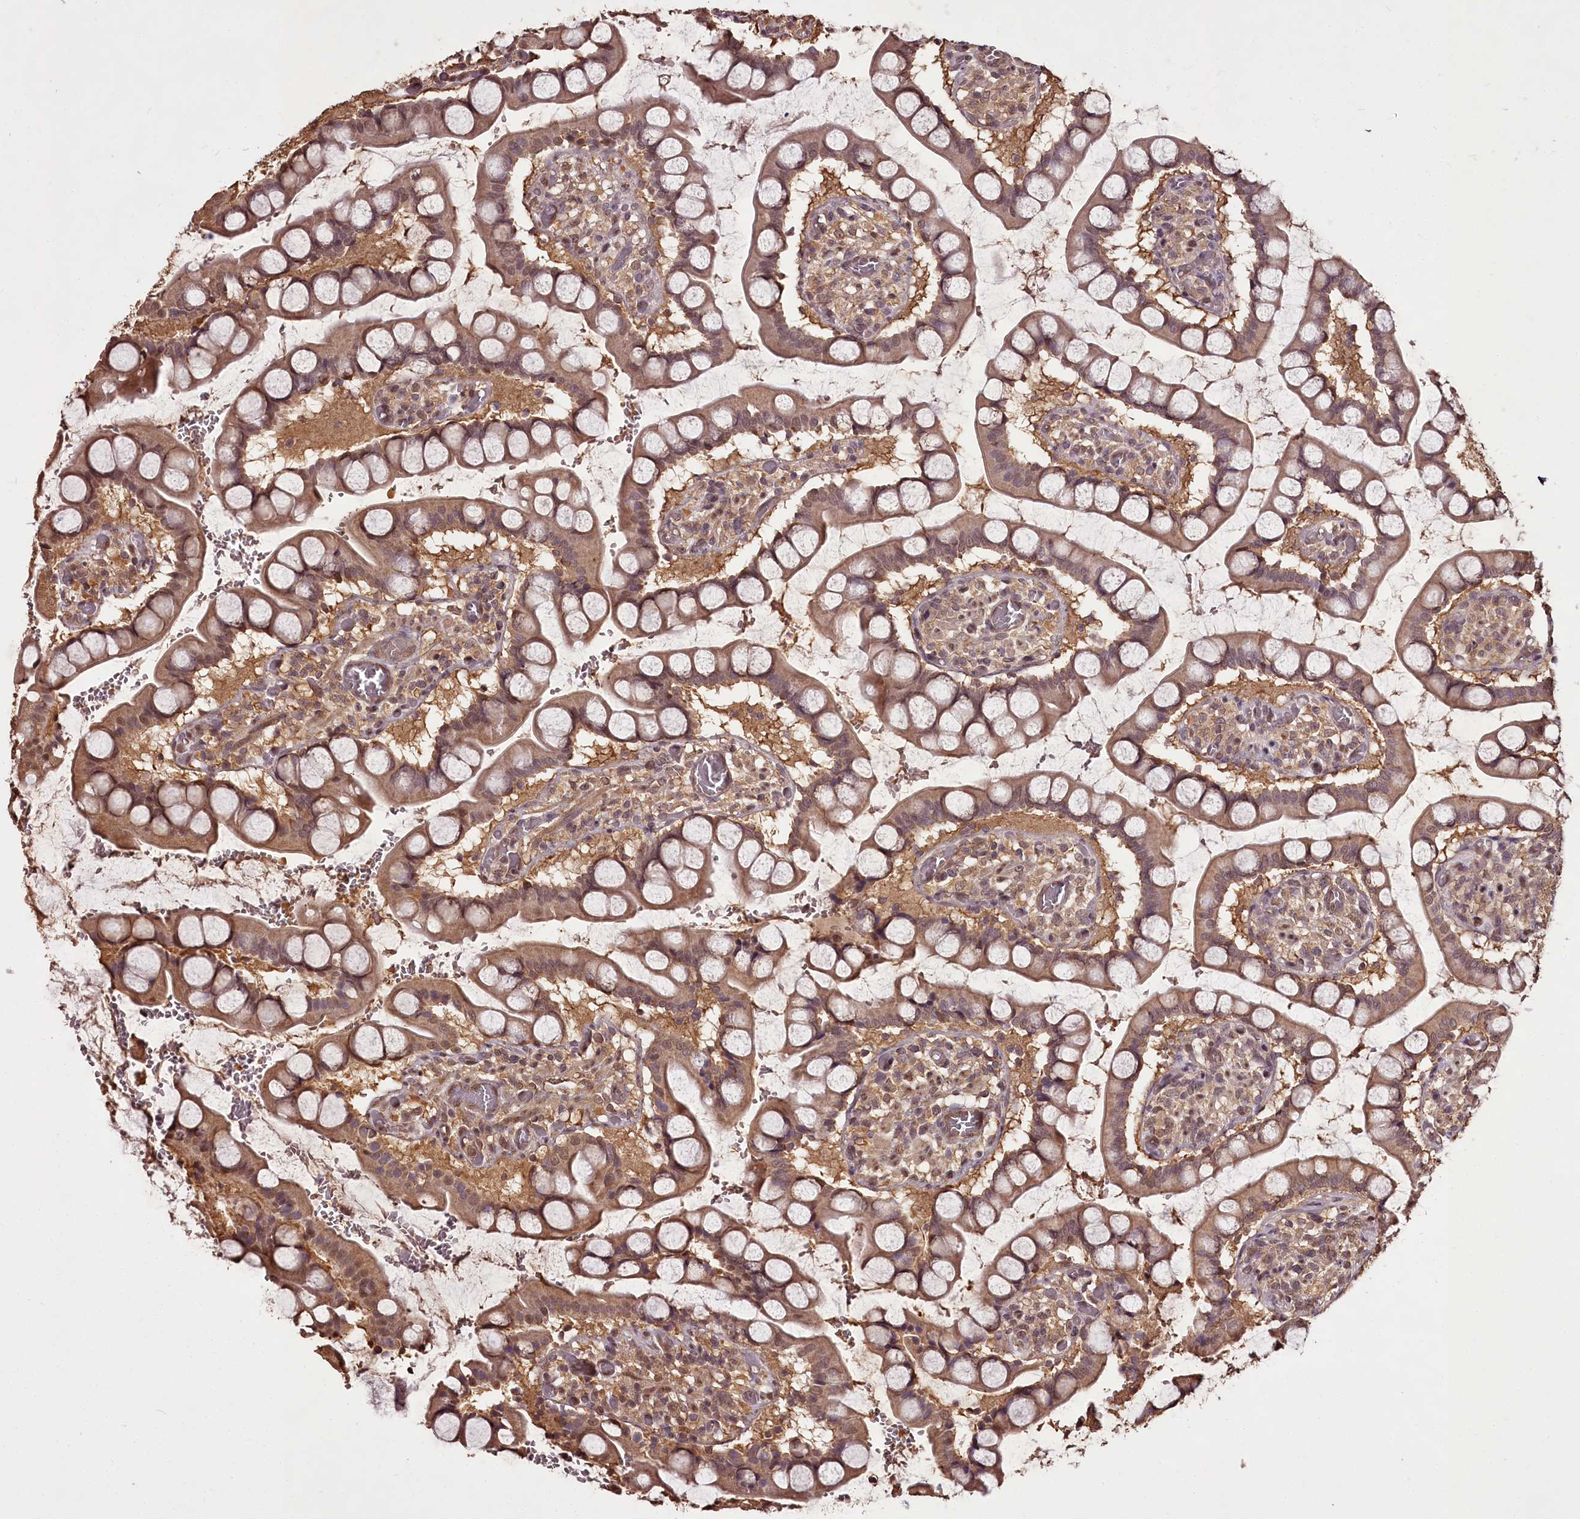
{"staining": {"intensity": "moderate", "quantity": ">75%", "location": "cytoplasmic/membranous,nuclear"}, "tissue": "small intestine", "cell_type": "Glandular cells", "image_type": "normal", "snomed": [{"axis": "morphology", "description": "Normal tissue, NOS"}, {"axis": "topography", "description": "Small intestine"}], "caption": "Protein analysis of normal small intestine reveals moderate cytoplasmic/membranous,nuclear staining in approximately >75% of glandular cells. (brown staining indicates protein expression, while blue staining denotes nuclei).", "gene": "NPRL2", "patient": {"sex": "male", "age": 52}}